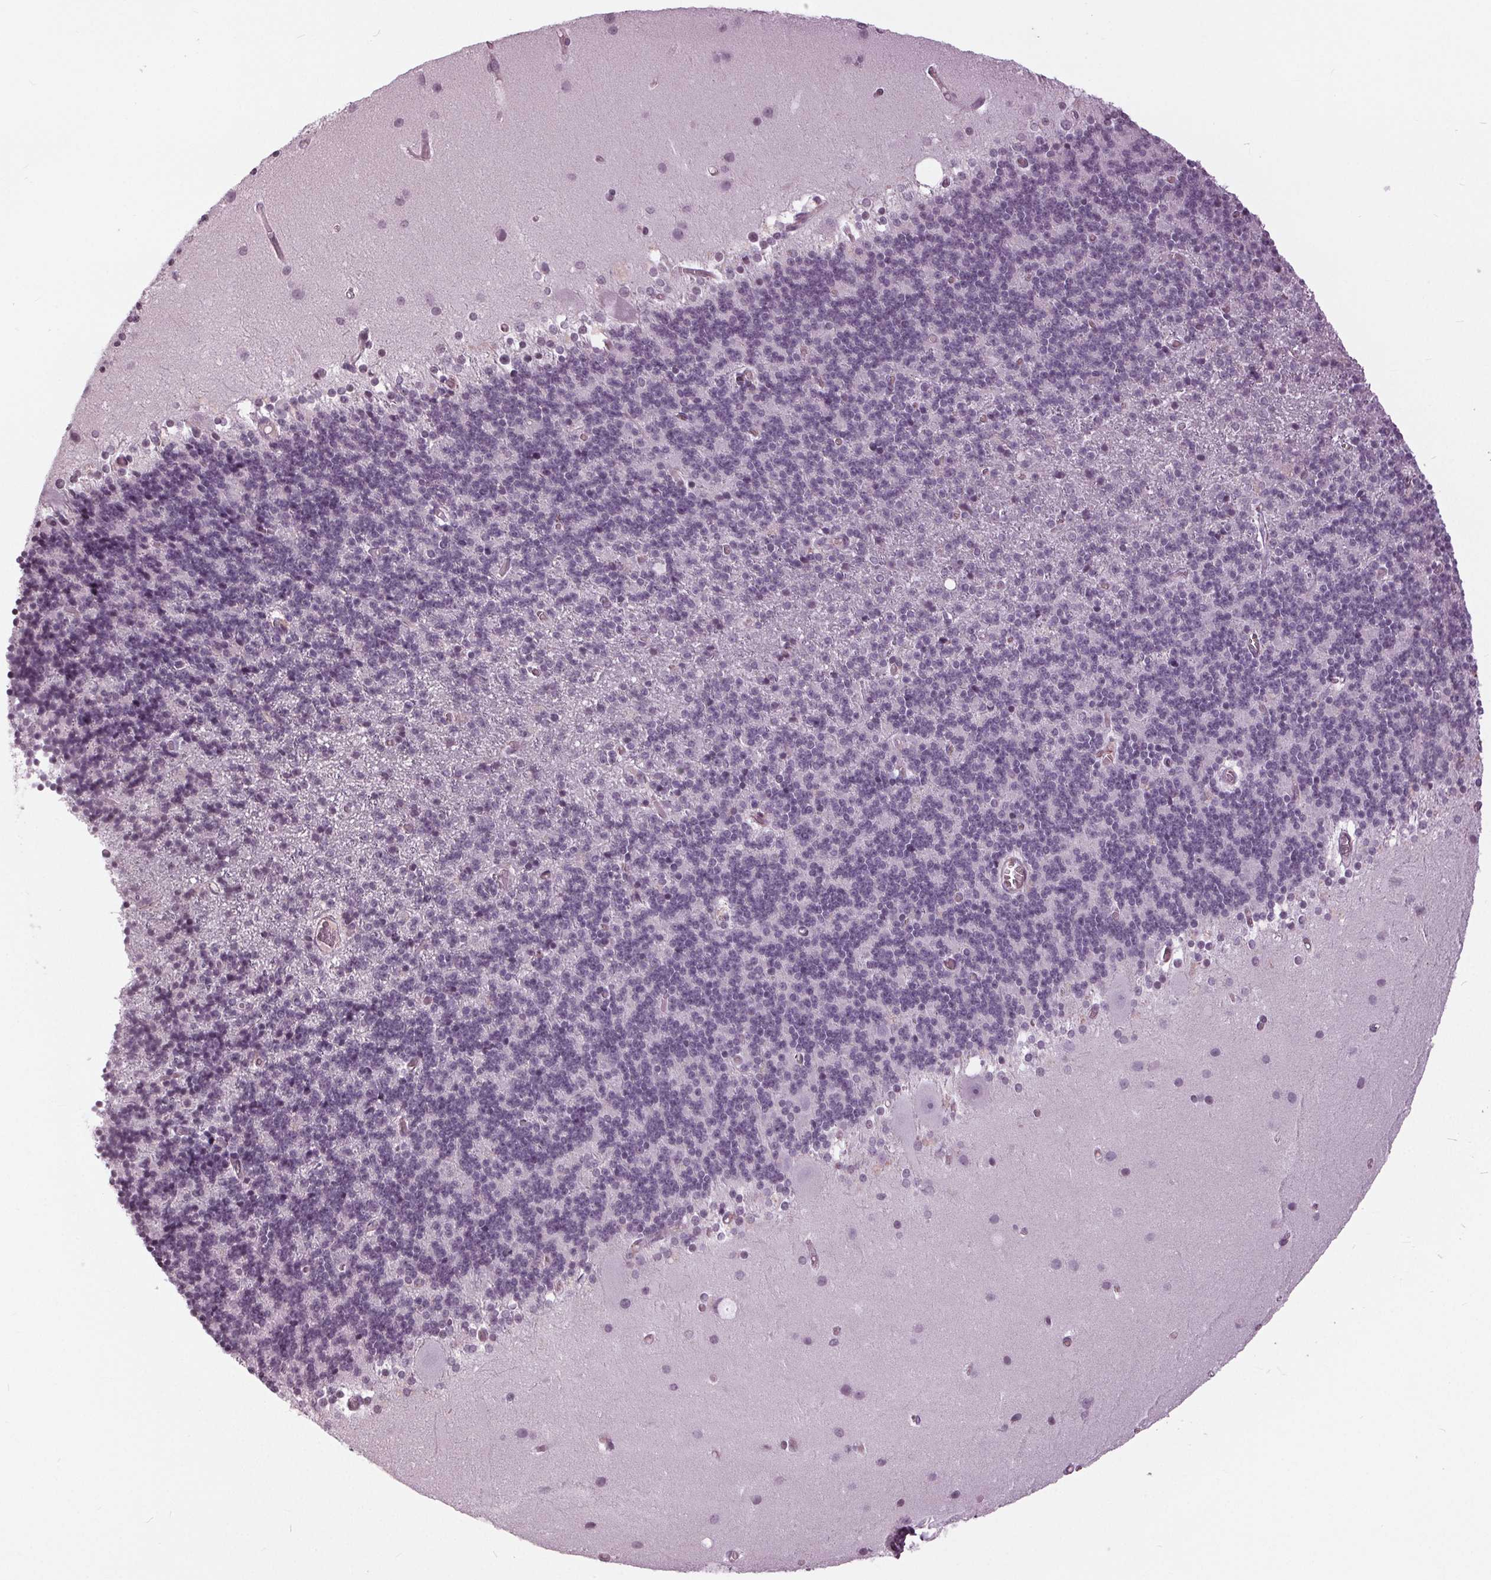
{"staining": {"intensity": "negative", "quantity": "none", "location": "none"}, "tissue": "cerebellum", "cell_type": "Cells in granular layer", "image_type": "normal", "snomed": [{"axis": "morphology", "description": "Normal tissue, NOS"}, {"axis": "topography", "description": "Cerebellum"}], "caption": "Cerebellum stained for a protein using immunohistochemistry (IHC) displays no staining cells in granular layer.", "gene": "SLC9A4", "patient": {"sex": "male", "age": 70}}